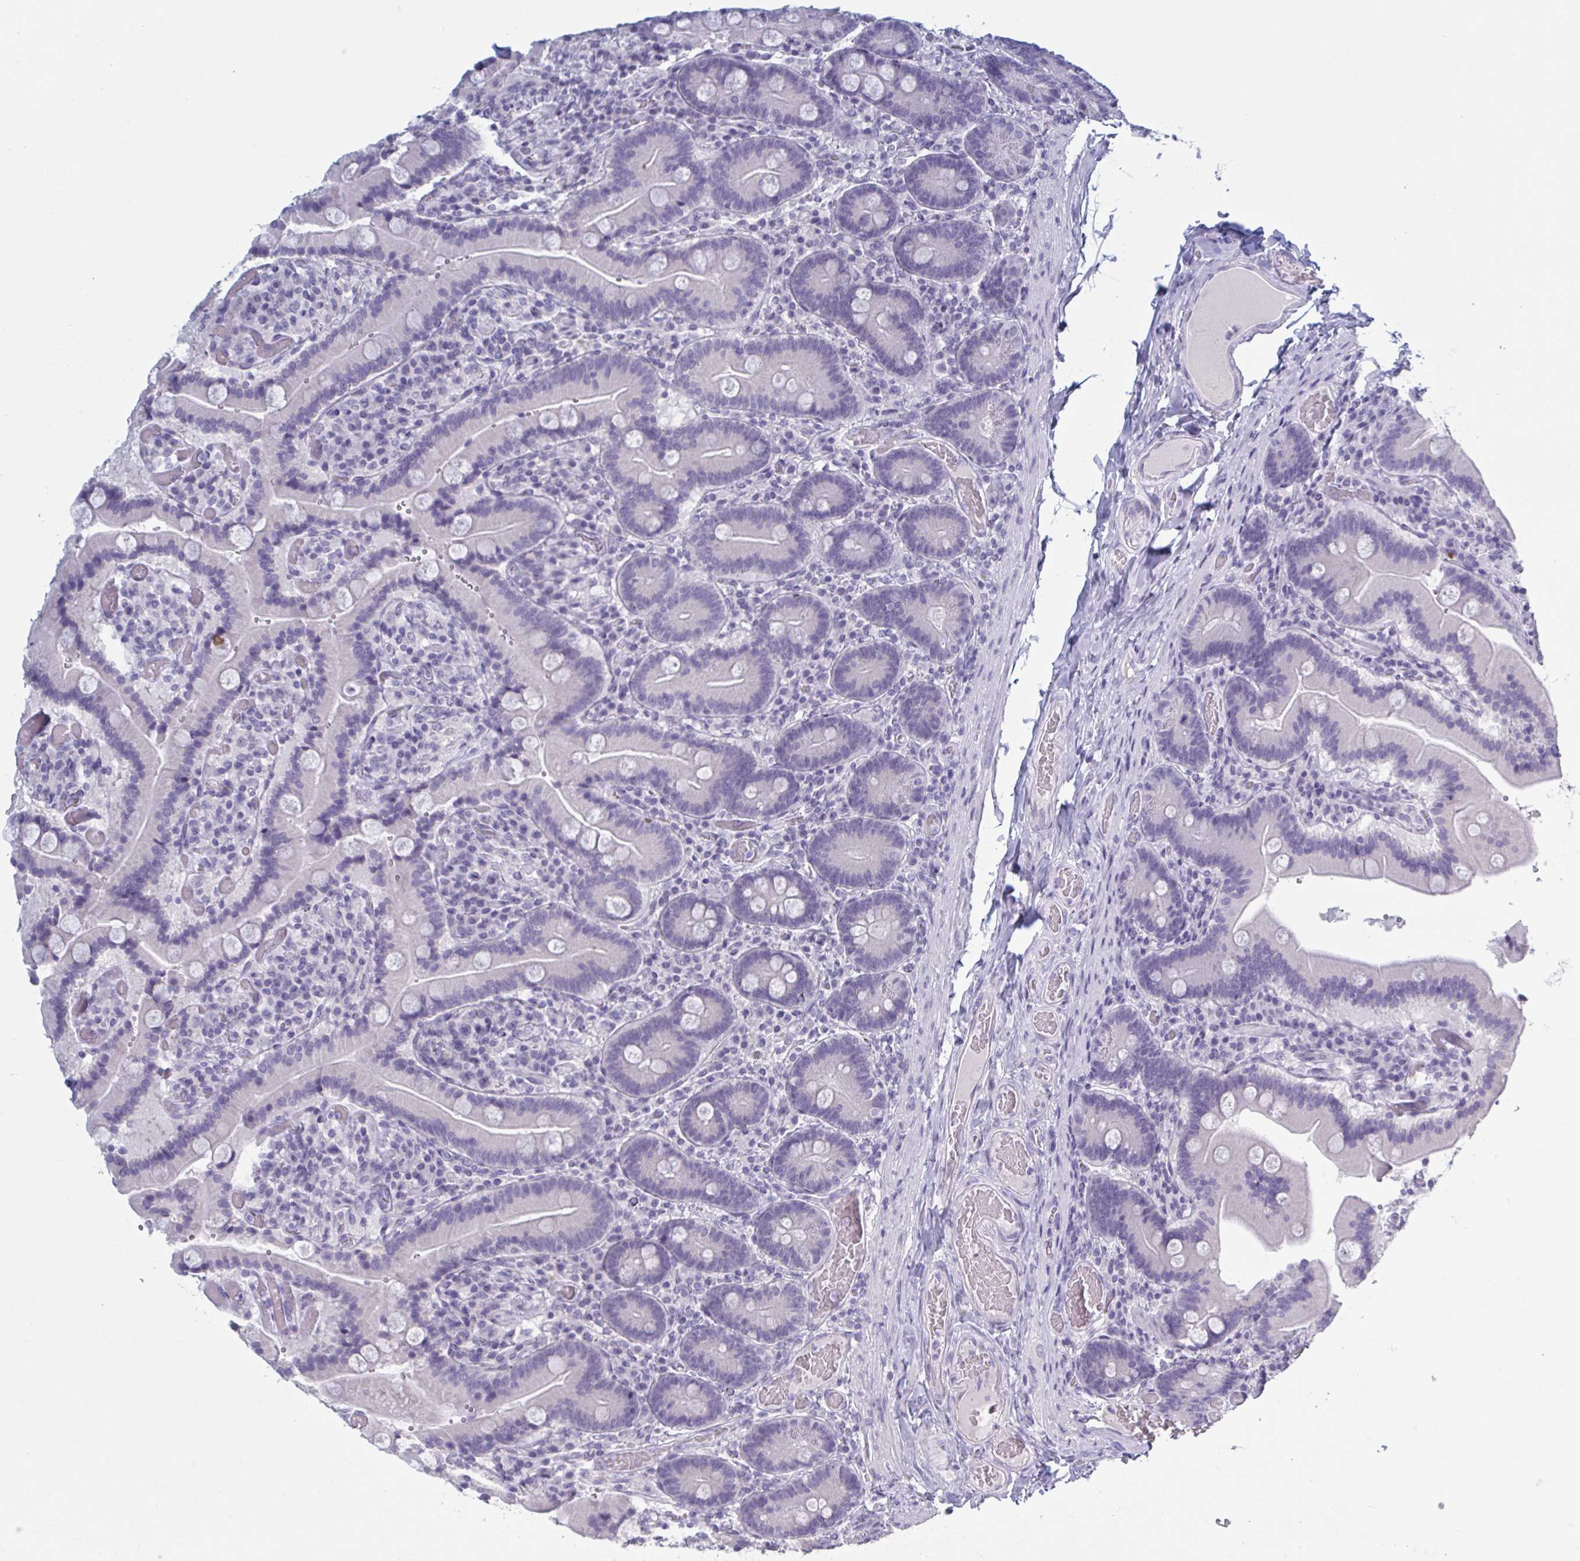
{"staining": {"intensity": "negative", "quantity": "none", "location": "none"}, "tissue": "duodenum", "cell_type": "Glandular cells", "image_type": "normal", "snomed": [{"axis": "morphology", "description": "Normal tissue, NOS"}, {"axis": "topography", "description": "Duodenum"}], "caption": "Immunohistochemistry (IHC) of benign human duodenum reveals no staining in glandular cells.", "gene": "NDUFC2", "patient": {"sex": "female", "age": 62}}